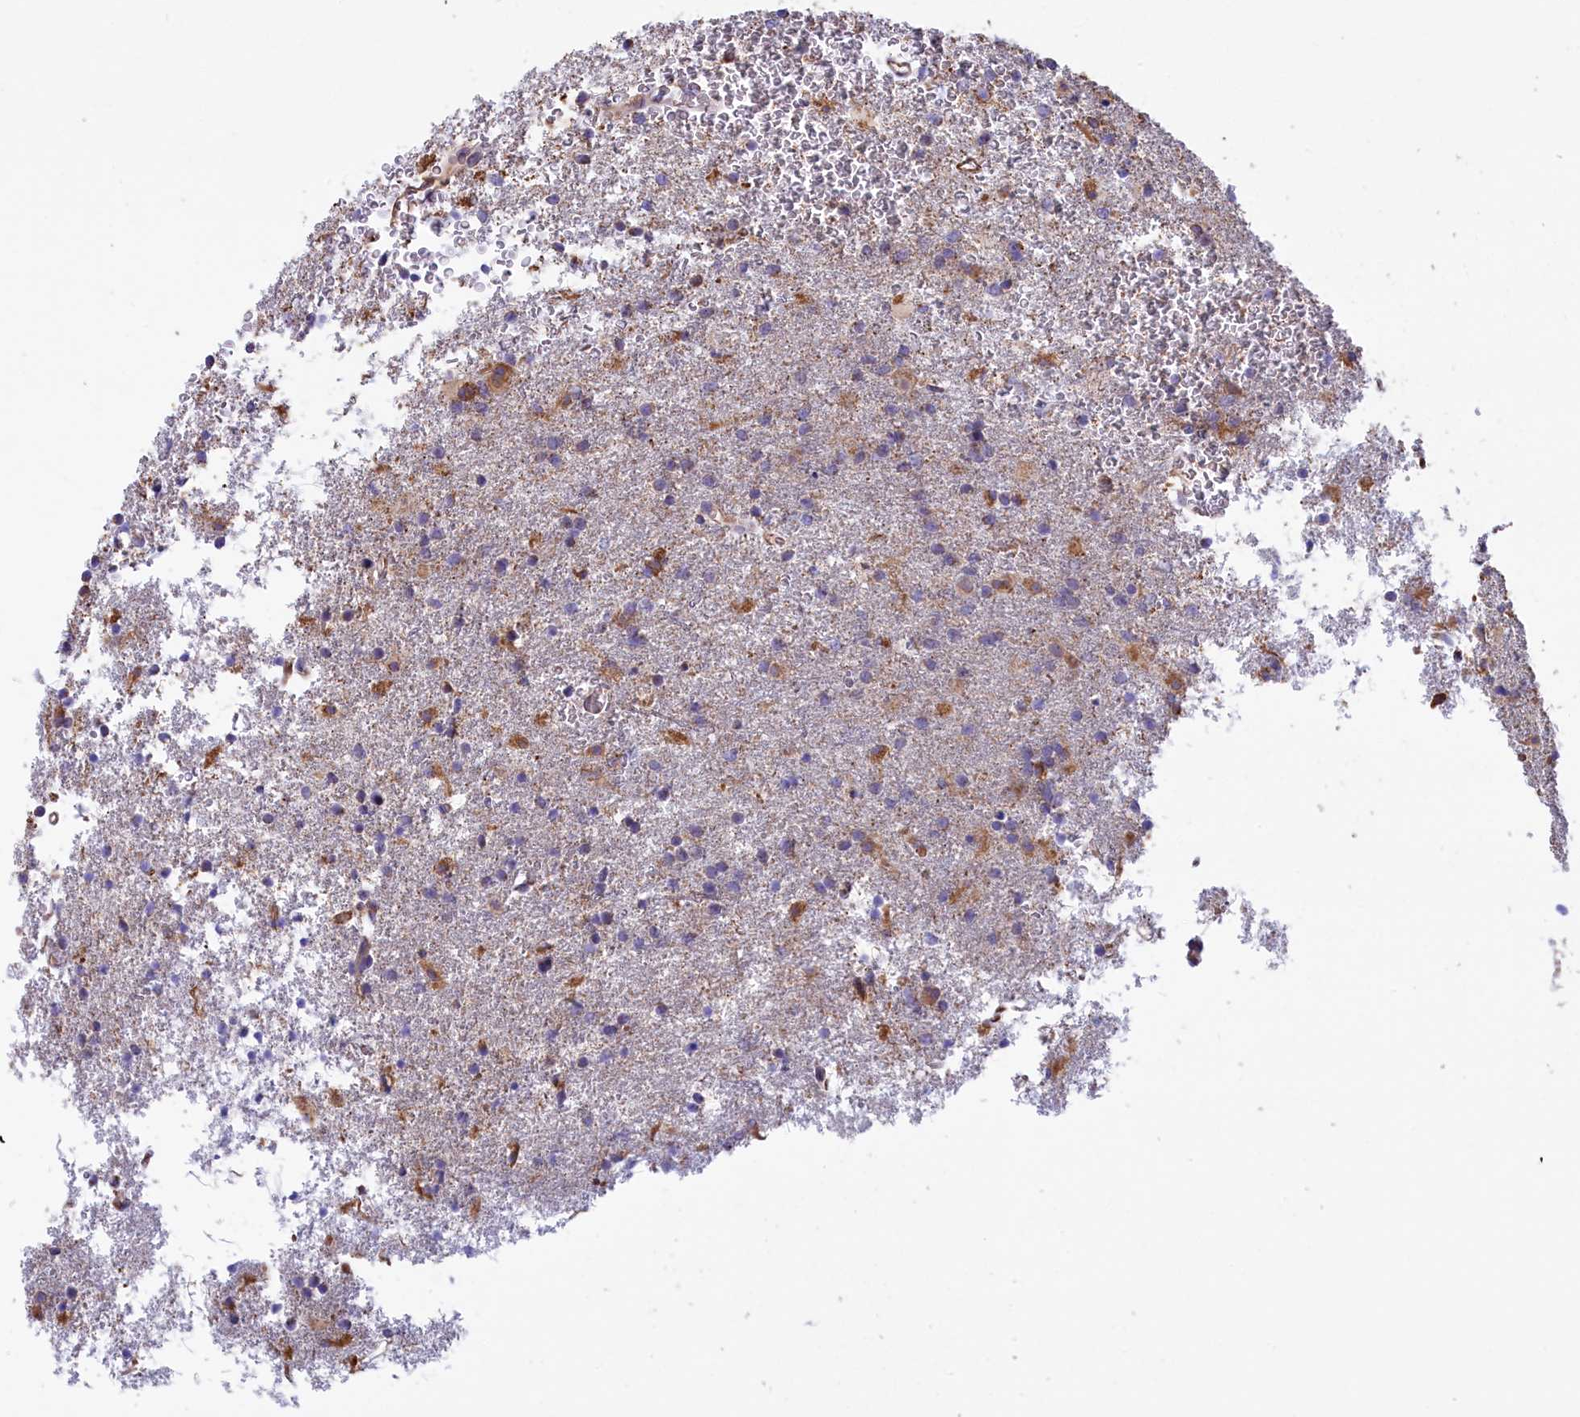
{"staining": {"intensity": "moderate", "quantity": "<25%", "location": "cytoplasmic/membranous"}, "tissue": "glioma", "cell_type": "Tumor cells", "image_type": "cancer", "snomed": [{"axis": "morphology", "description": "Glioma, malignant, Low grade"}, {"axis": "topography", "description": "Brain"}], "caption": "This histopathology image reveals immunohistochemistry (IHC) staining of glioma, with low moderate cytoplasmic/membranous staining in approximately <25% of tumor cells.", "gene": "GATB", "patient": {"sex": "male", "age": 65}}